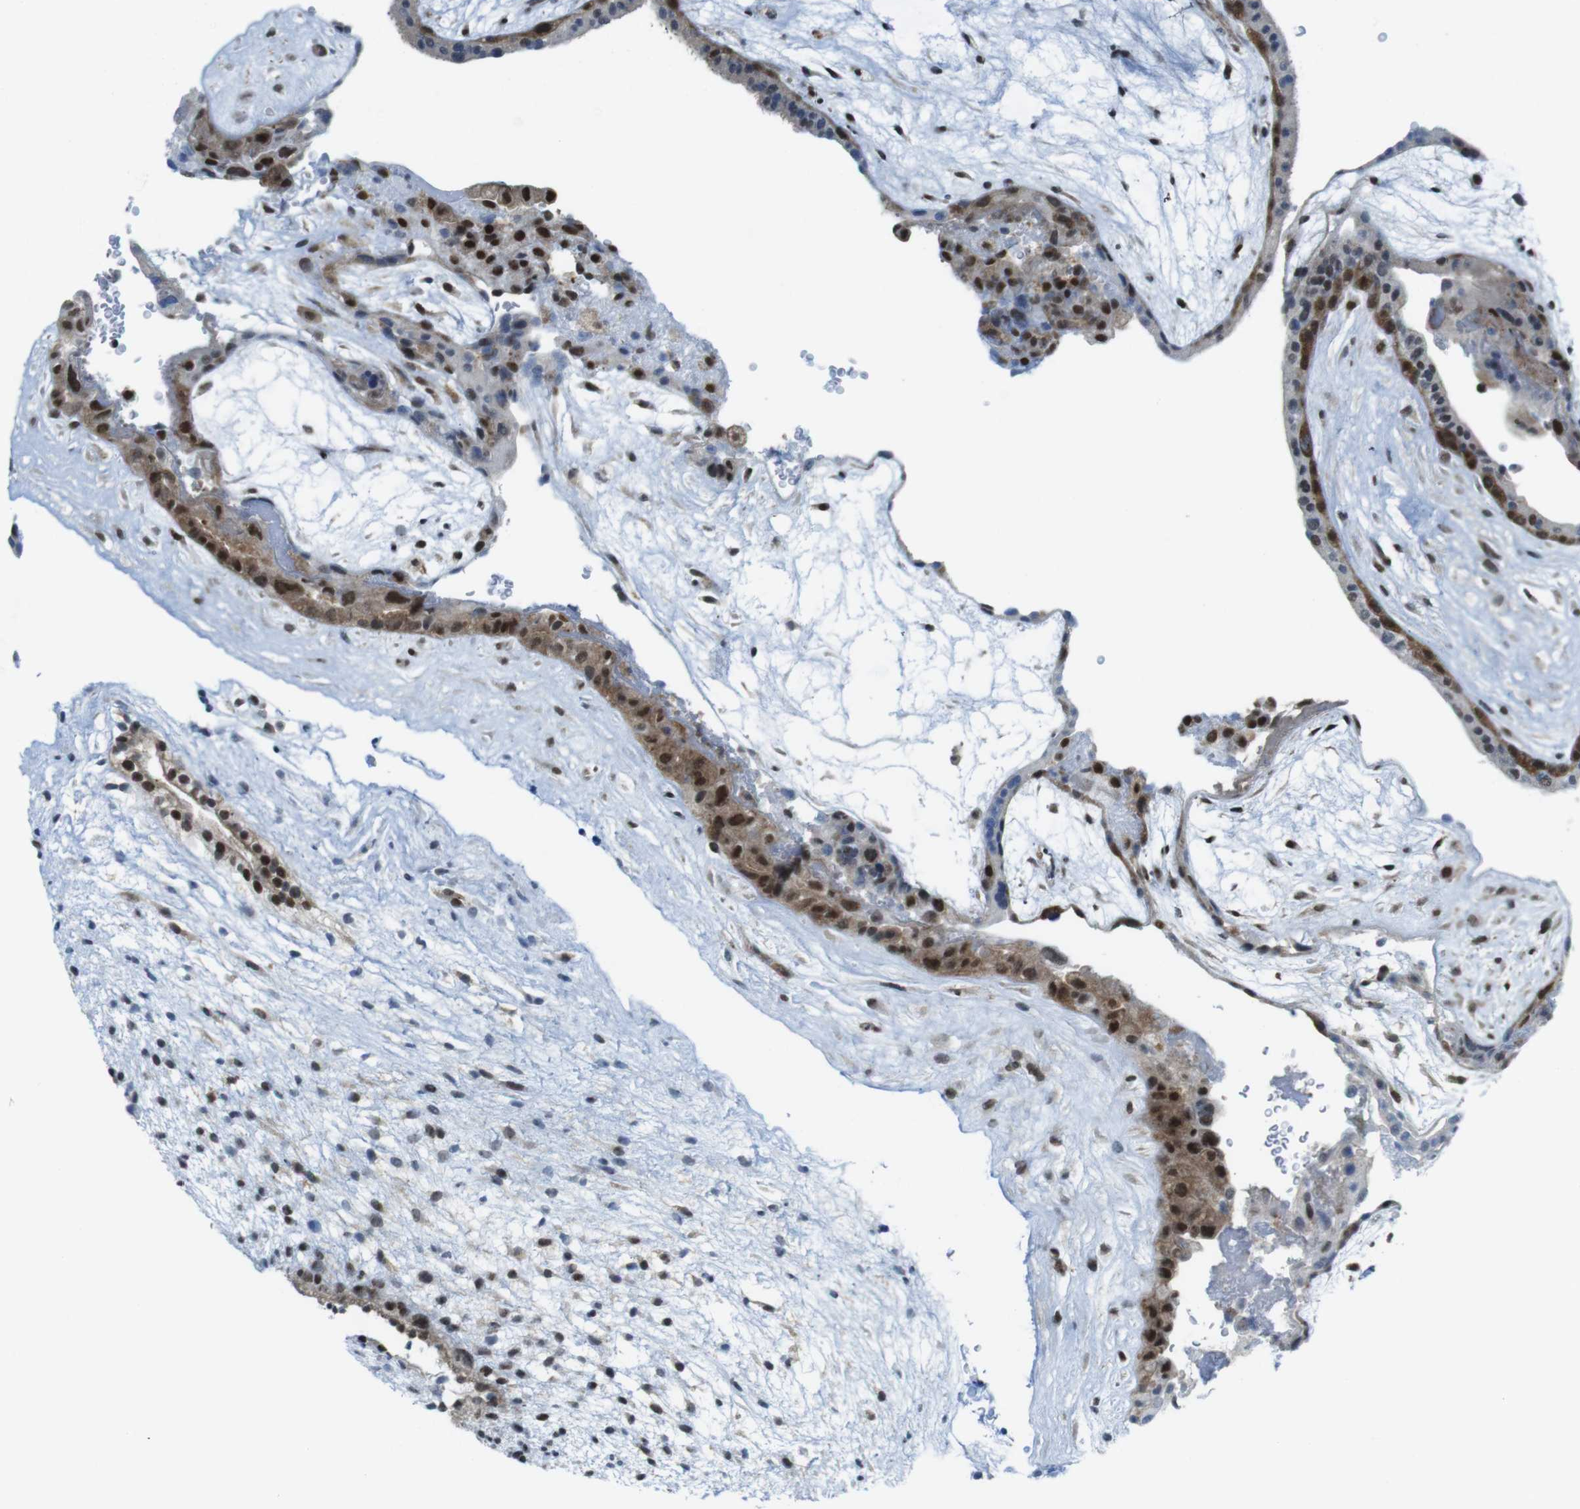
{"staining": {"intensity": "strong", "quantity": ">75%", "location": "cytoplasmic/membranous,nuclear"}, "tissue": "placenta", "cell_type": "Decidual cells", "image_type": "normal", "snomed": [{"axis": "morphology", "description": "Normal tissue, NOS"}, {"axis": "topography", "description": "Placenta"}], "caption": "A photomicrograph of placenta stained for a protein displays strong cytoplasmic/membranous,nuclear brown staining in decidual cells. (brown staining indicates protein expression, while blue staining denotes nuclei).", "gene": "UBB", "patient": {"sex": "female", "age": 19}}